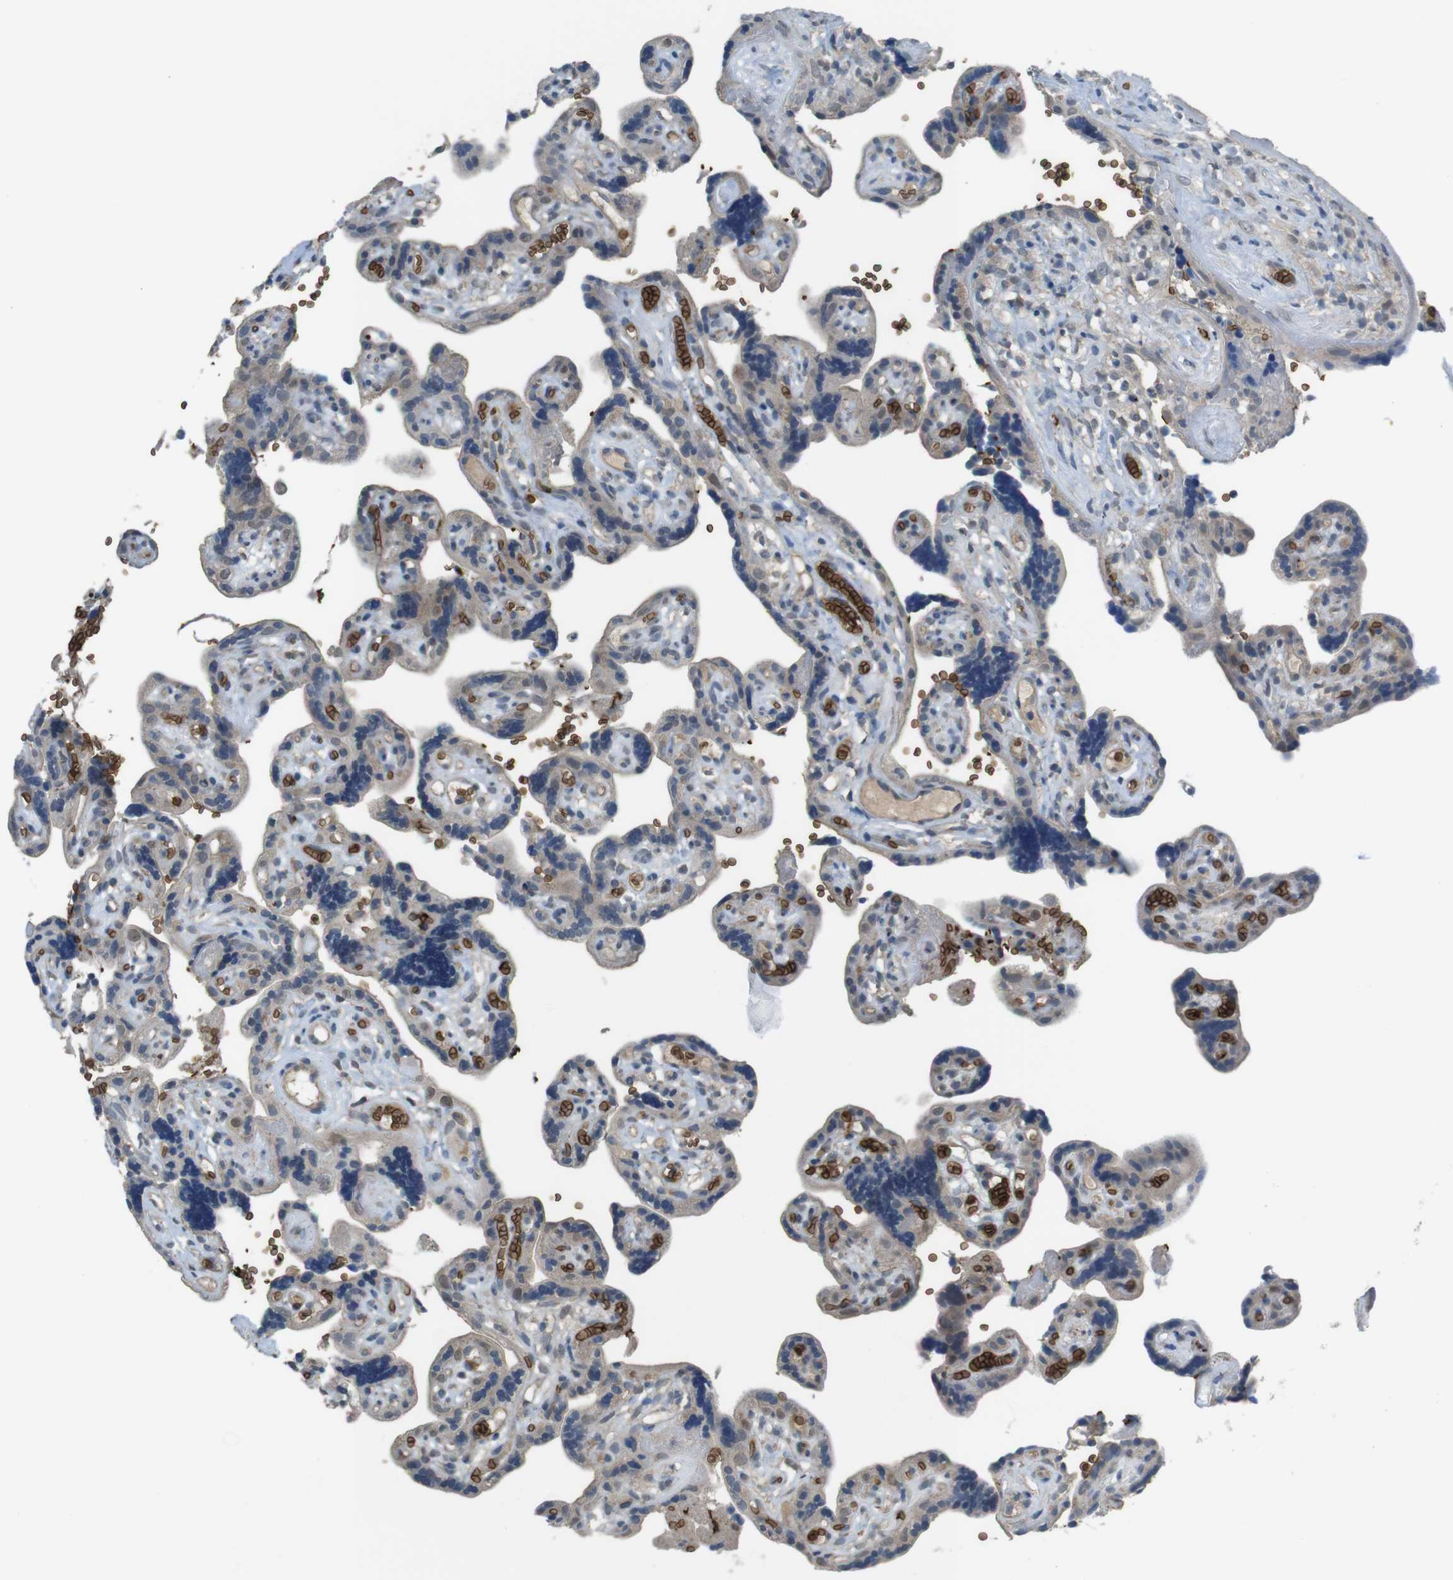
{"staining": {"intensity": "weak", "quantity": "25%-75%", "location": "cytoplasmic/membranous"}, "tissue": "placenta", "cell_type": "Trophoblastic cells", "image_type": "normal", "snomed": [{"axis": "morphology", "description": "Normal tissue, NOS"}, {"axis": "topography", "description": "Placenta"}], "caption": "The photomicrograph reveals a brown stain indicating the presence of a protein in the cytoplasmic/membranous of trophoblastic cells in placenta. (DAB (3,3'-diaminobenzidine) IHC, brown staining for protein, blue staining for nuclei).", "gene": "GYPA", "patient": {"sex": "female", "age": 30}}